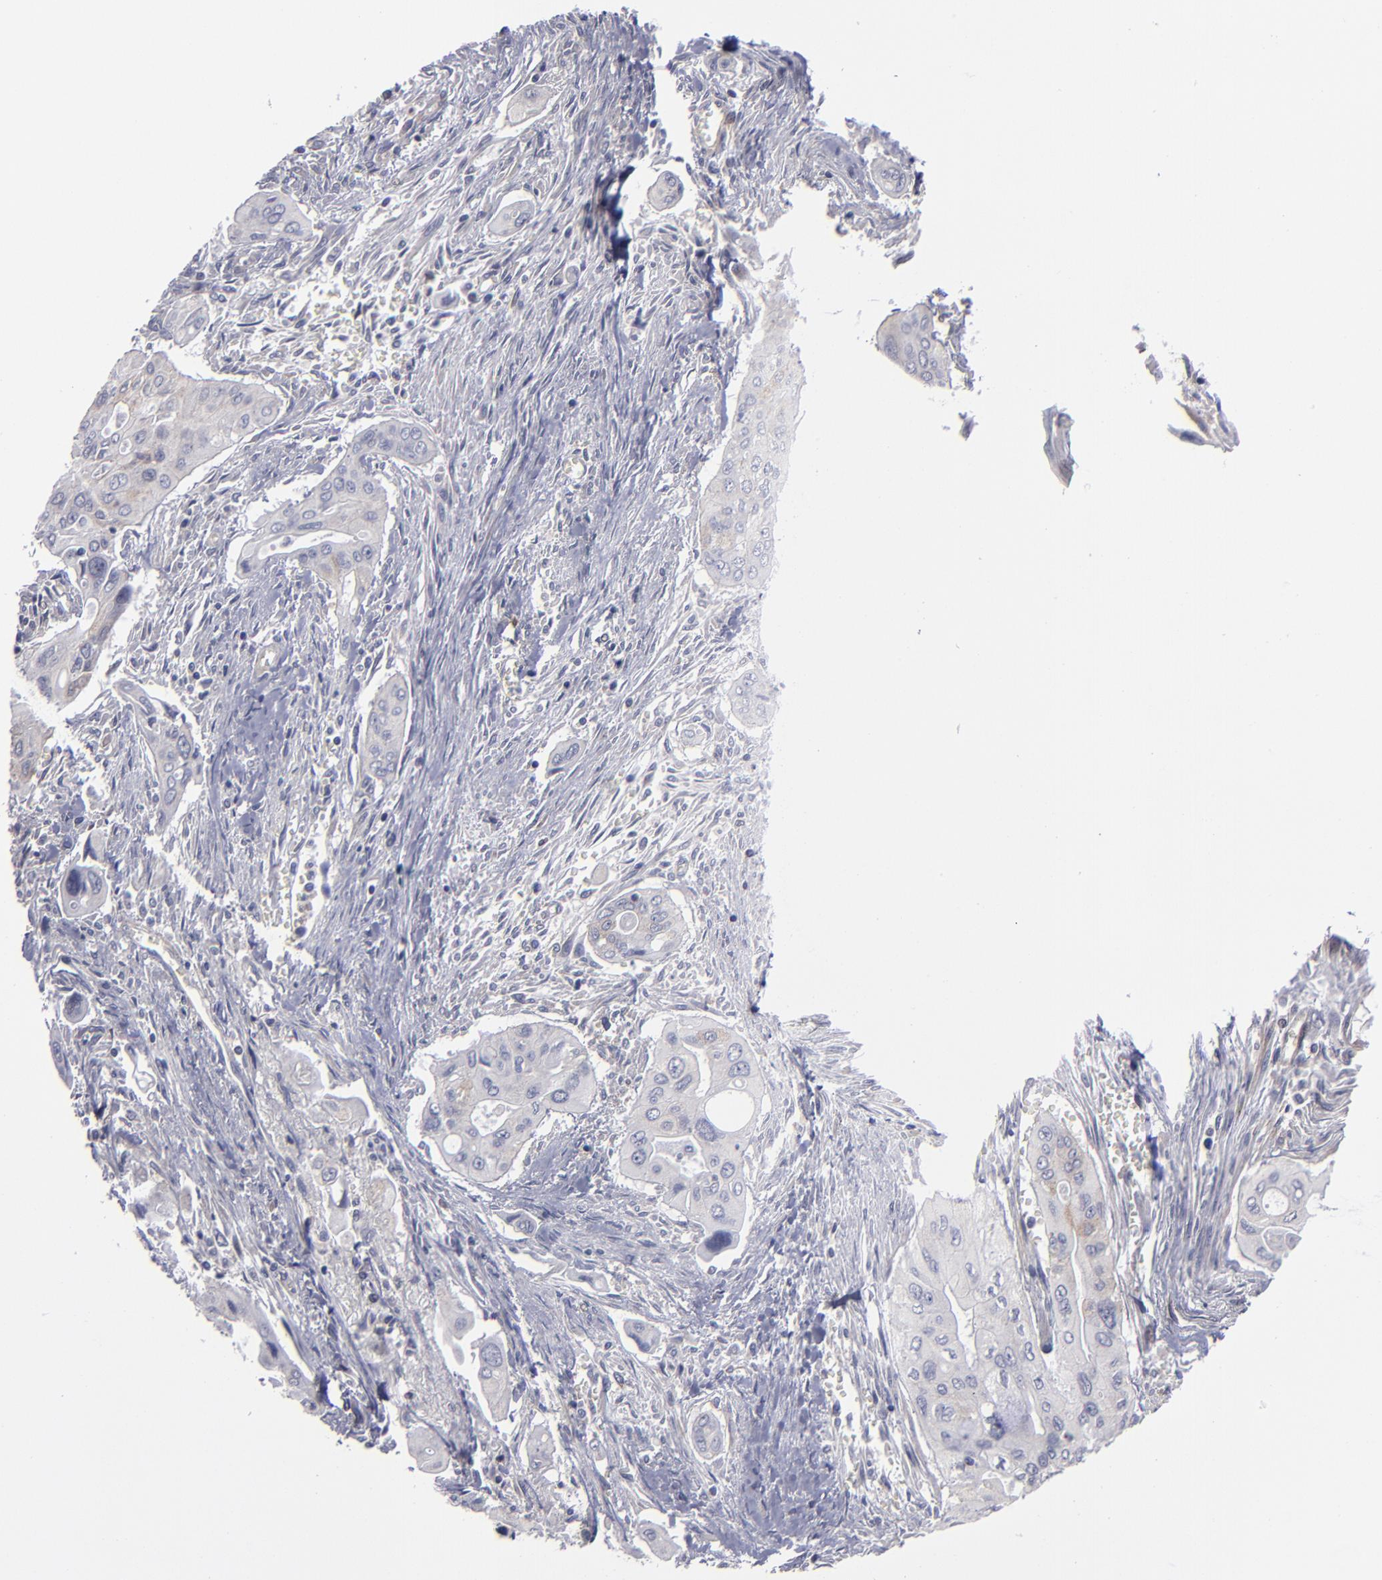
{"staining": {"intensity": "weak", "quantity": "<25%", "location": "cytoplasmic/membranous"}, "tissue": "pancreatic cancer", "cell_type": "Tumor cells", "image_type": "cancer", "snomed": [{"axis": "morphology", "description": "Adenocarcinoma, NOS"}, {"axis": "topography", "description": "Pancreas"}], "caption": "Immunohistochemistry (IHC) of pancreatic adenocarcinoma shows no staining in tumor cells.", "gene": "CEP97", "patient": {"sex": "male", "age": 77}}